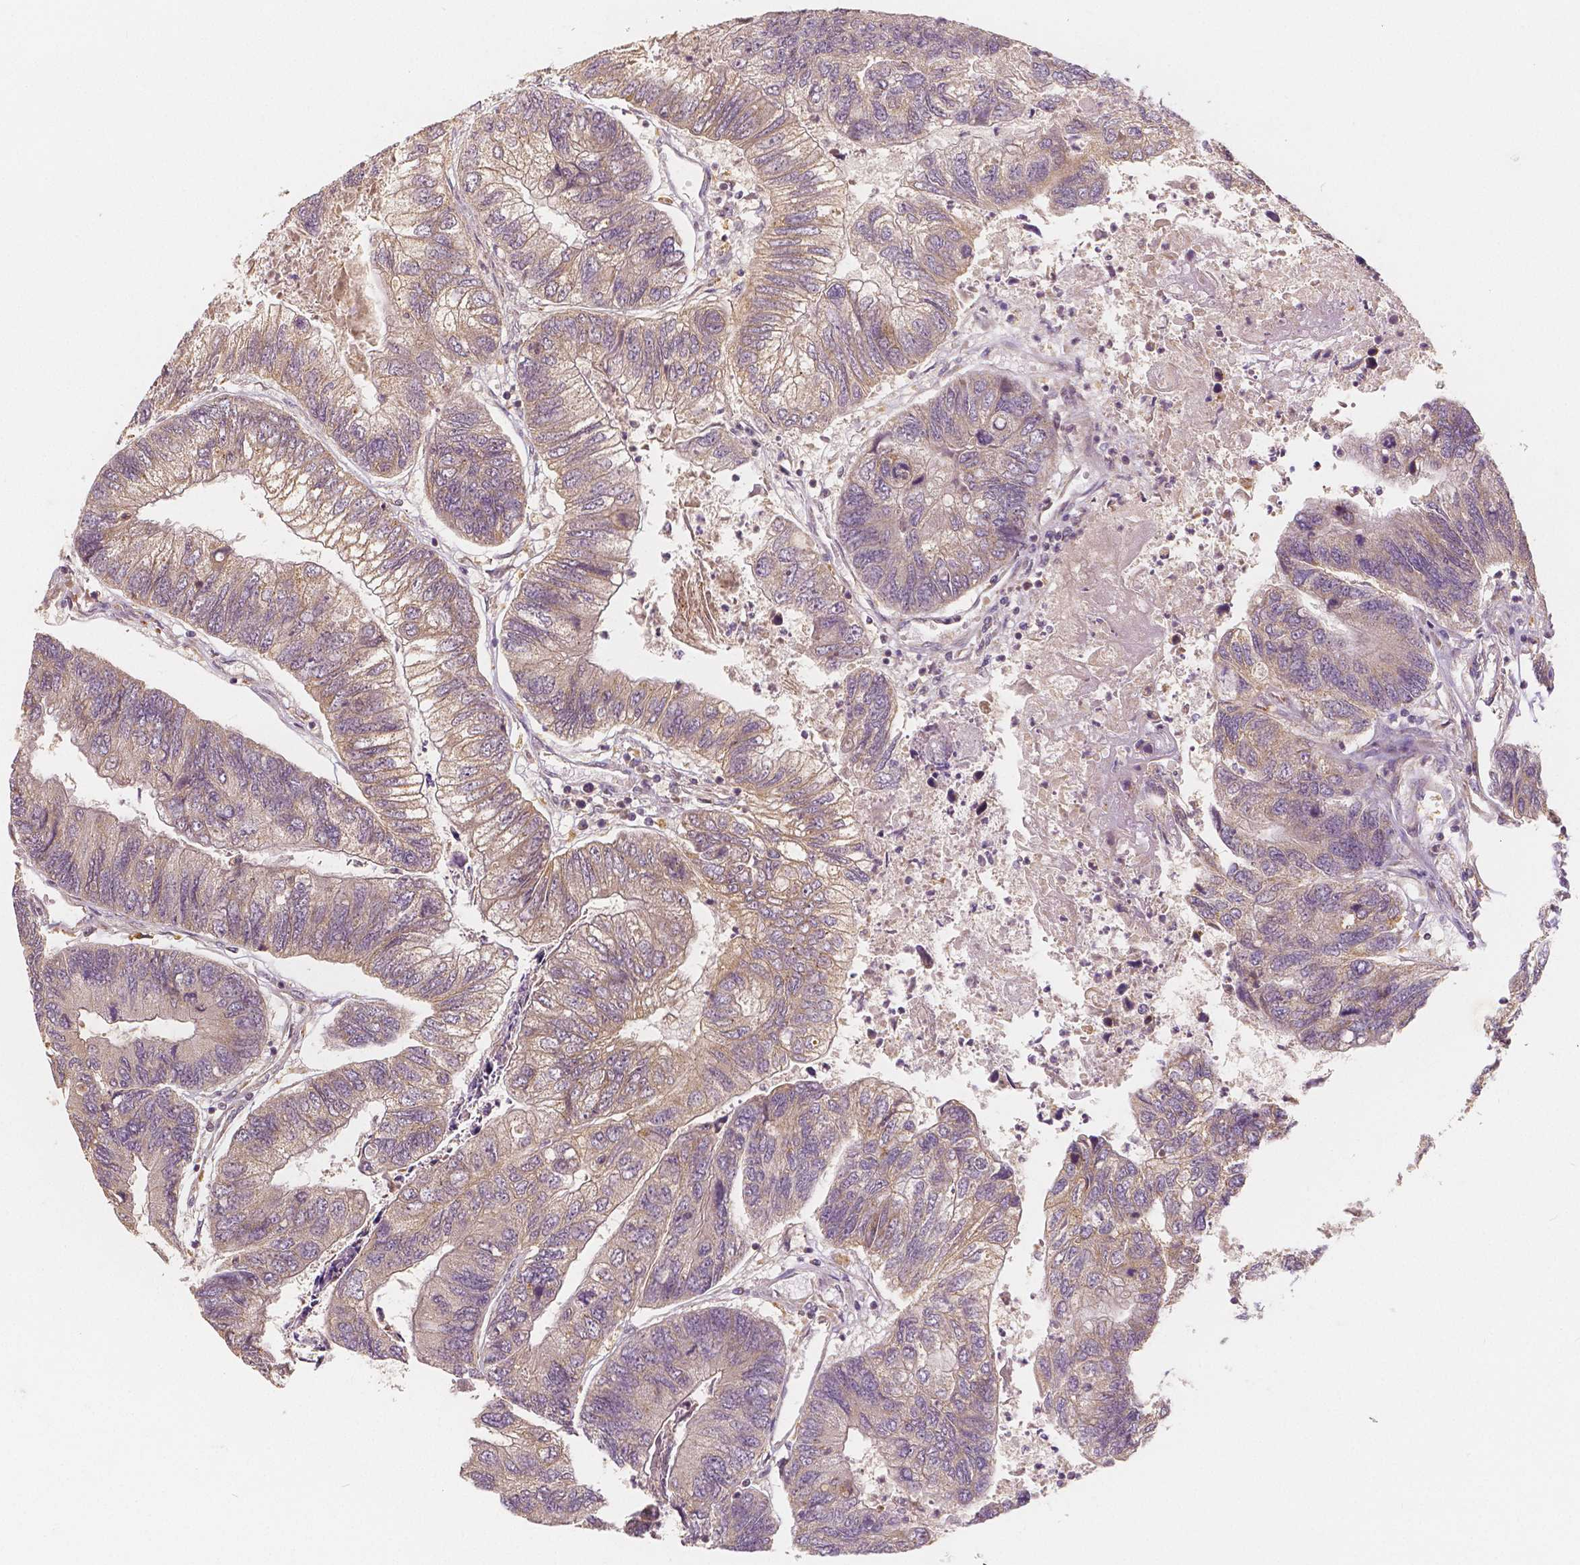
{"staining": {"intensity": "weak", "quantity": ">75%", "location": "cytoplasmic/membranous"}, "tissue": "colorectal cancer", "cell_type": "Tumor cells", "image_type": "cancer", "snomed": [{"axis": "morphology", "description": "Adenocarcinoma, NOS"}, {"axis": "topography", "description": "Colon"}], "caption": "Immunohistochemistry photomicrograph of neoplastic tissue: colorectal cancer stained using immunohistochemistry (IHC) shows low levels of weak protein expression localized specifically in the cytoplasmic/membranous of tumor cells, appearing as a cytoplasmic/membranous brown color.", "gene": "SNX12", "patient": {"sex": "female", "age": 67}}